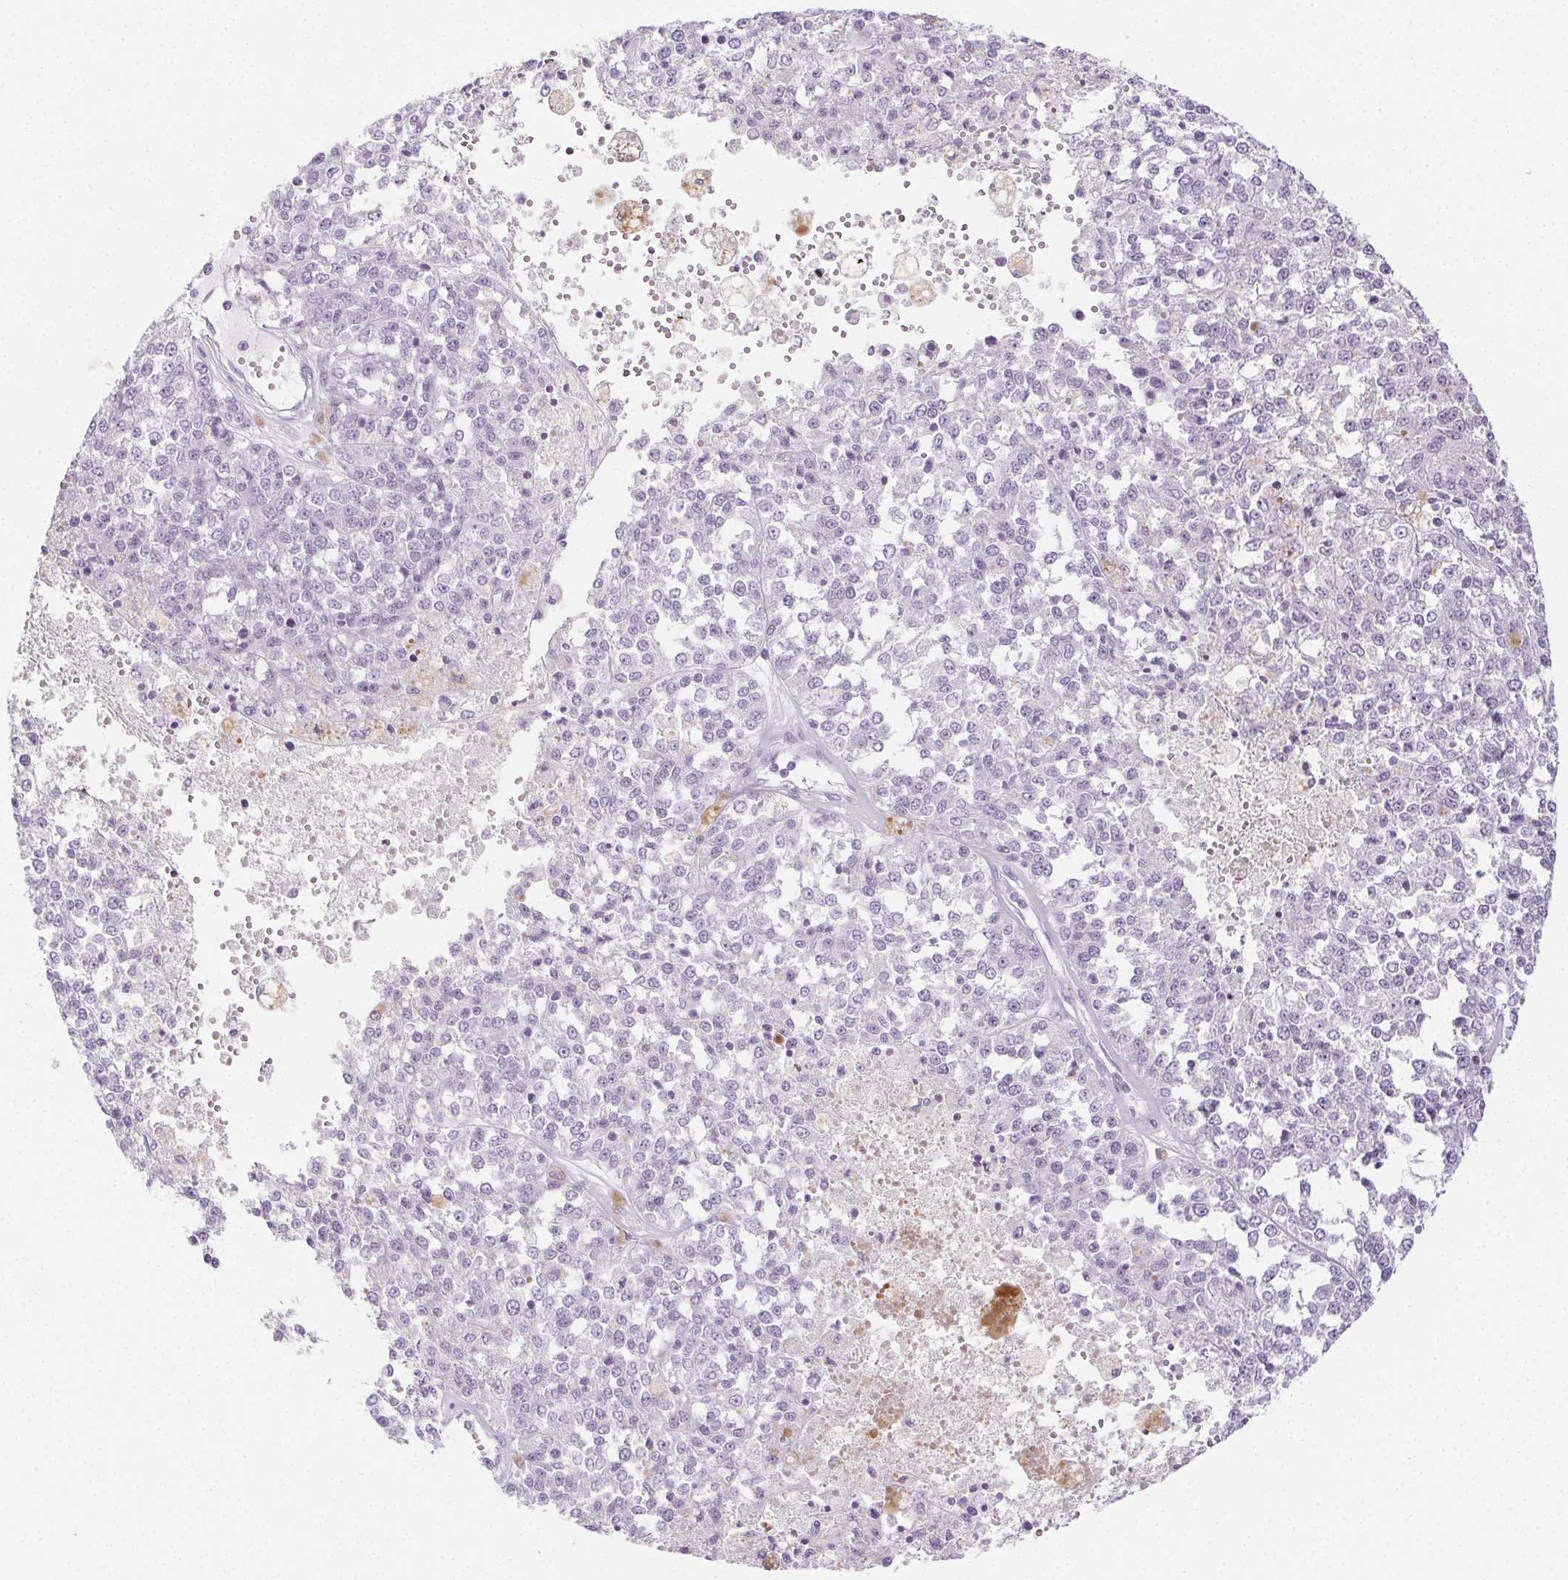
{"staining": {"intensity": "negative", "quantity": "none", "location": "none"}, "tissue": "melanoma", "cell_type": "Tumor cells", "image_type": "cancer", "snomed": [{"axis": "morphology", "description": "Malignant melanoma, Metastatic site"}, {"axis": "topography", "description": "Lymph node"}], "caption": "Tumor cells are negative for brown protein staining in melanoma.", "gene": "SPRR3", "patient": {"sex": "female", "age": 64}}